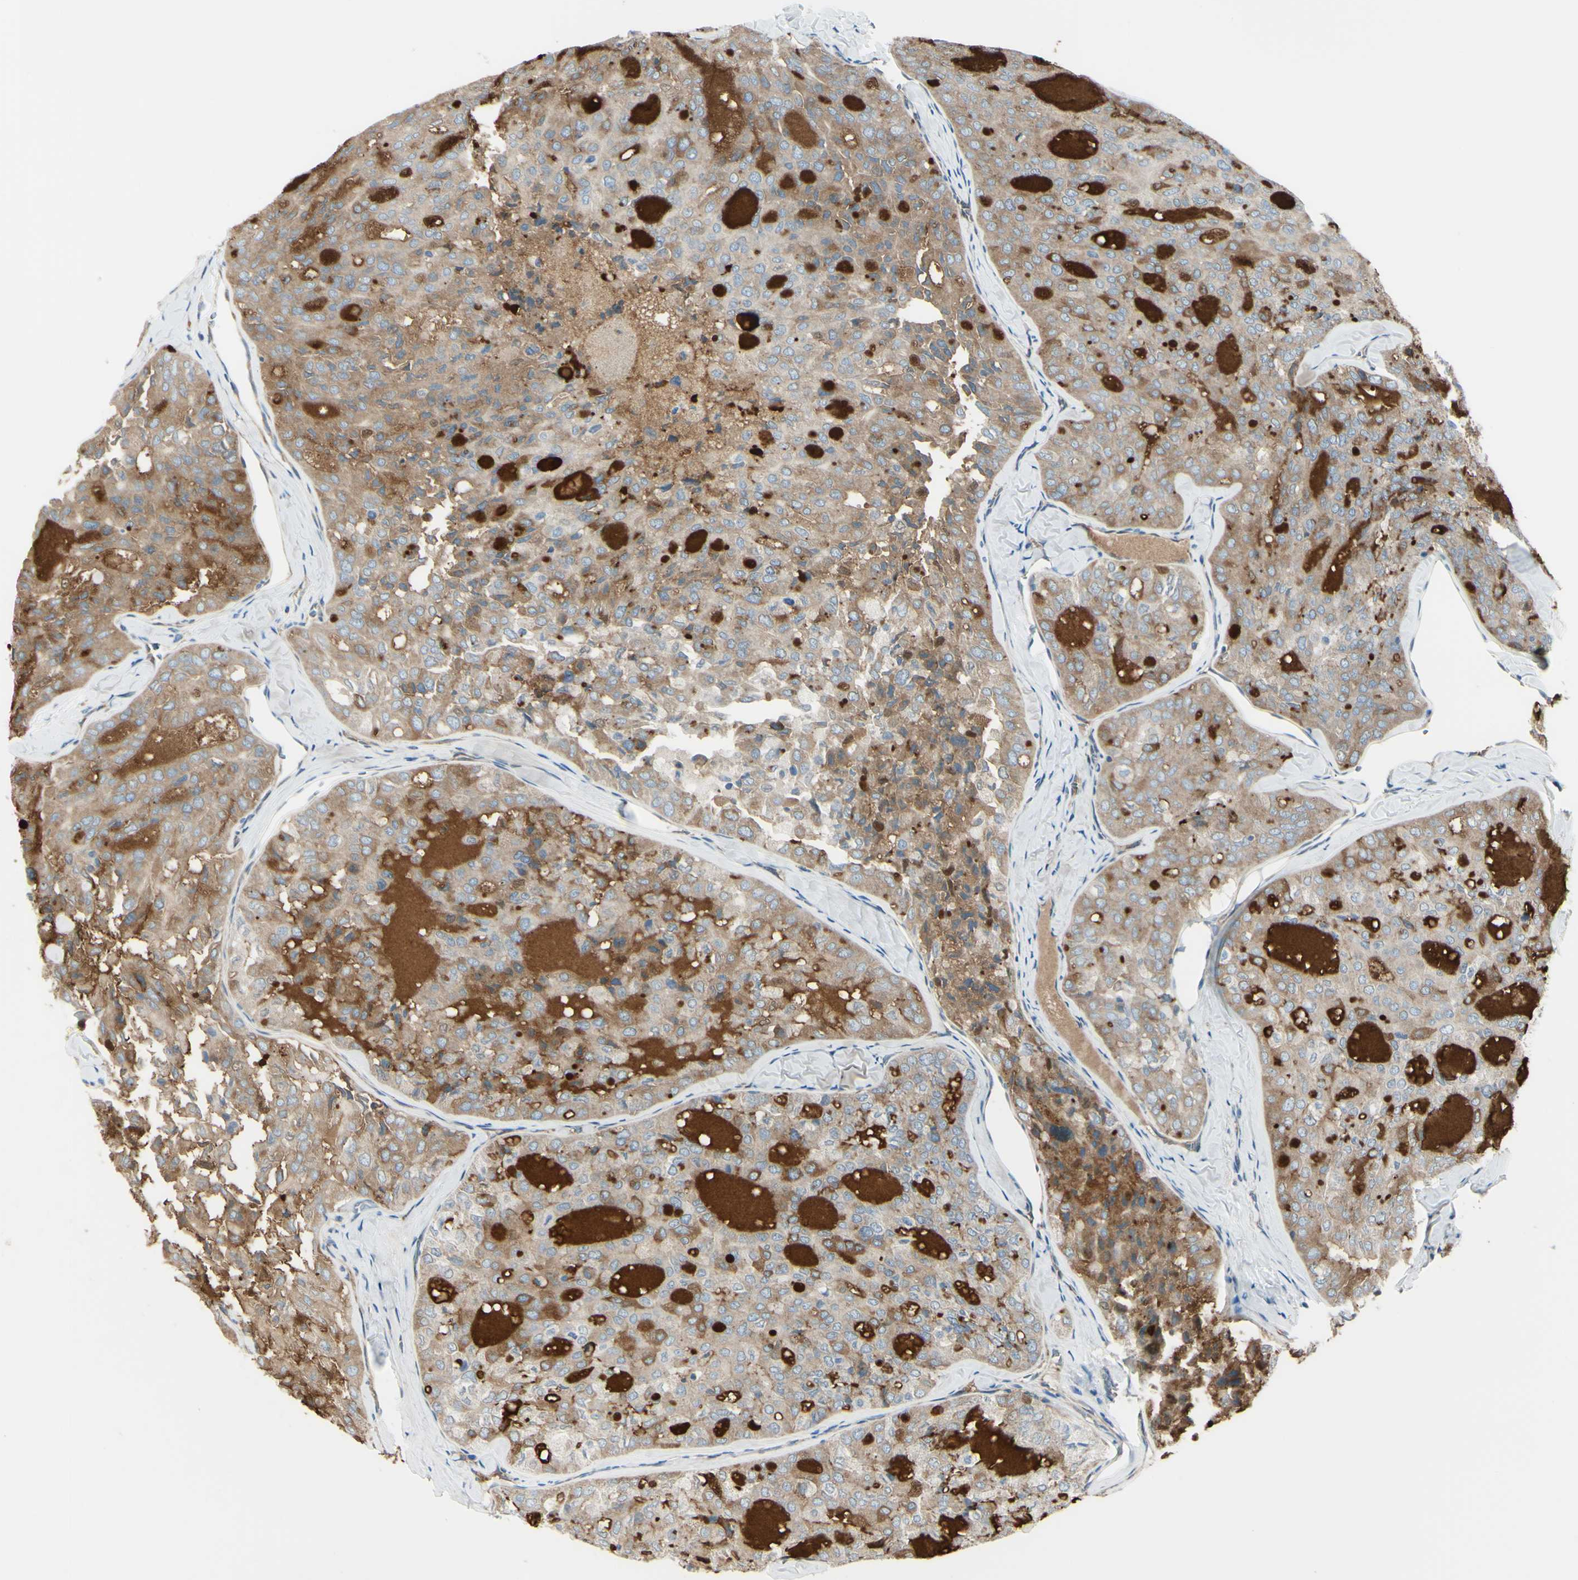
{"staining": {"intensity": "weak", "quantity": ">75%", "location": "cytoplasmic/membranous"}, "tissue": "thyroid cancer", "cell_type": "Tumor cells", "image_type": "cancer", "snomed": [{"axis": "morphology", "description": "Follicular adenoma carcinoma, NOS"}, {"axis": "topography", "description": "Thyroid gland"}], "caption": "There is low levels of weak cytoplasmic/membranous staining in tumor cells of thyroid cancer, as demonstrated by immunohistochemical staining (brown color).", "gene": "SELENOS", "patient": {"sex": "male", "age": 75}}